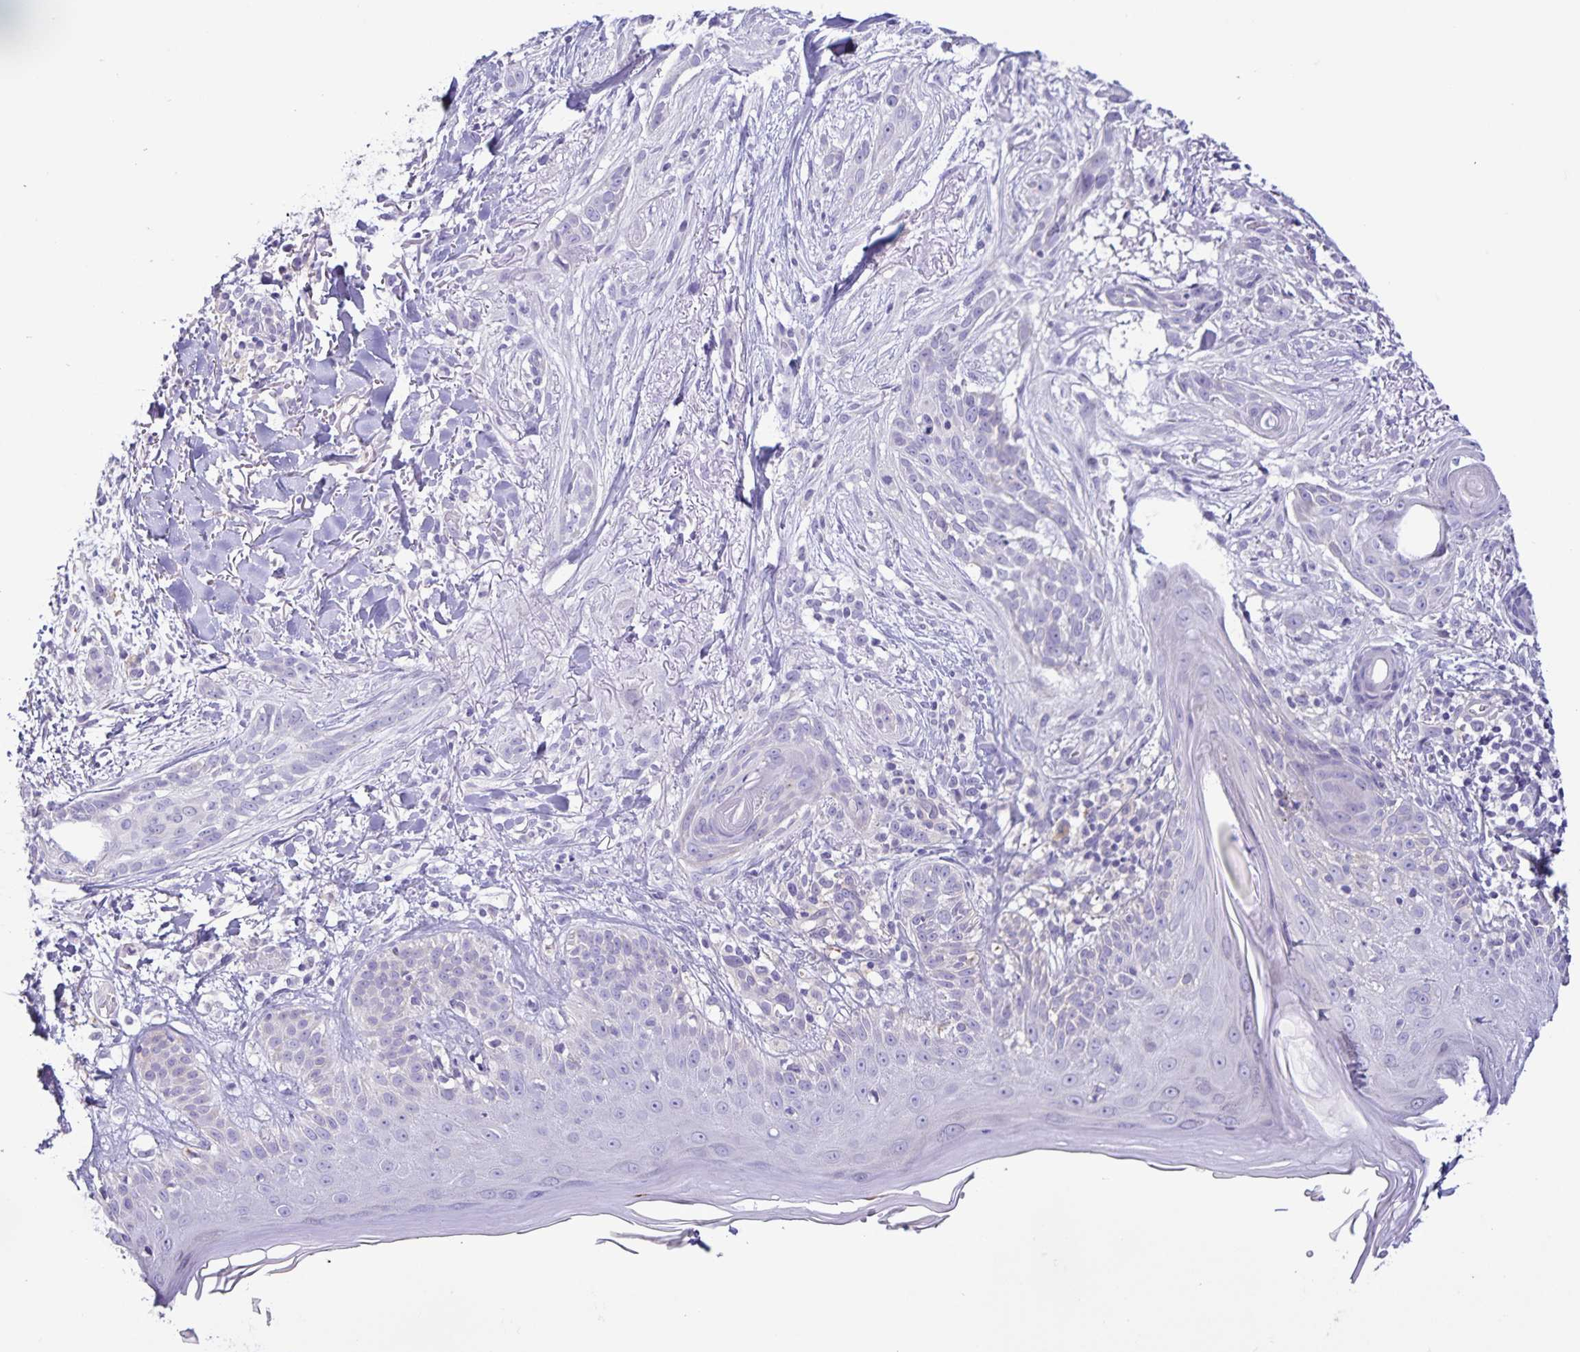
{"staining": {"intensity": "negative", "quantity": "none", "location": "none"}, "tissue": "skin cancer", "cell_type": "Tumor cells", "image_type": "cancer", "snomed": [{"axis": "morphology", "description": "Basal cell carcinoma"}, {"axis": "morphology", "description": "BCC, high aggressive"}, {"axis": "topography", "description": "Skin"}], "caption": "DAB immunohistochemical staining of skin basal cell carcinoma demonstrates no significant positivity in tumor cells.", "gene": "BOLL", "patient": {"sex": "male", "age": 64}}